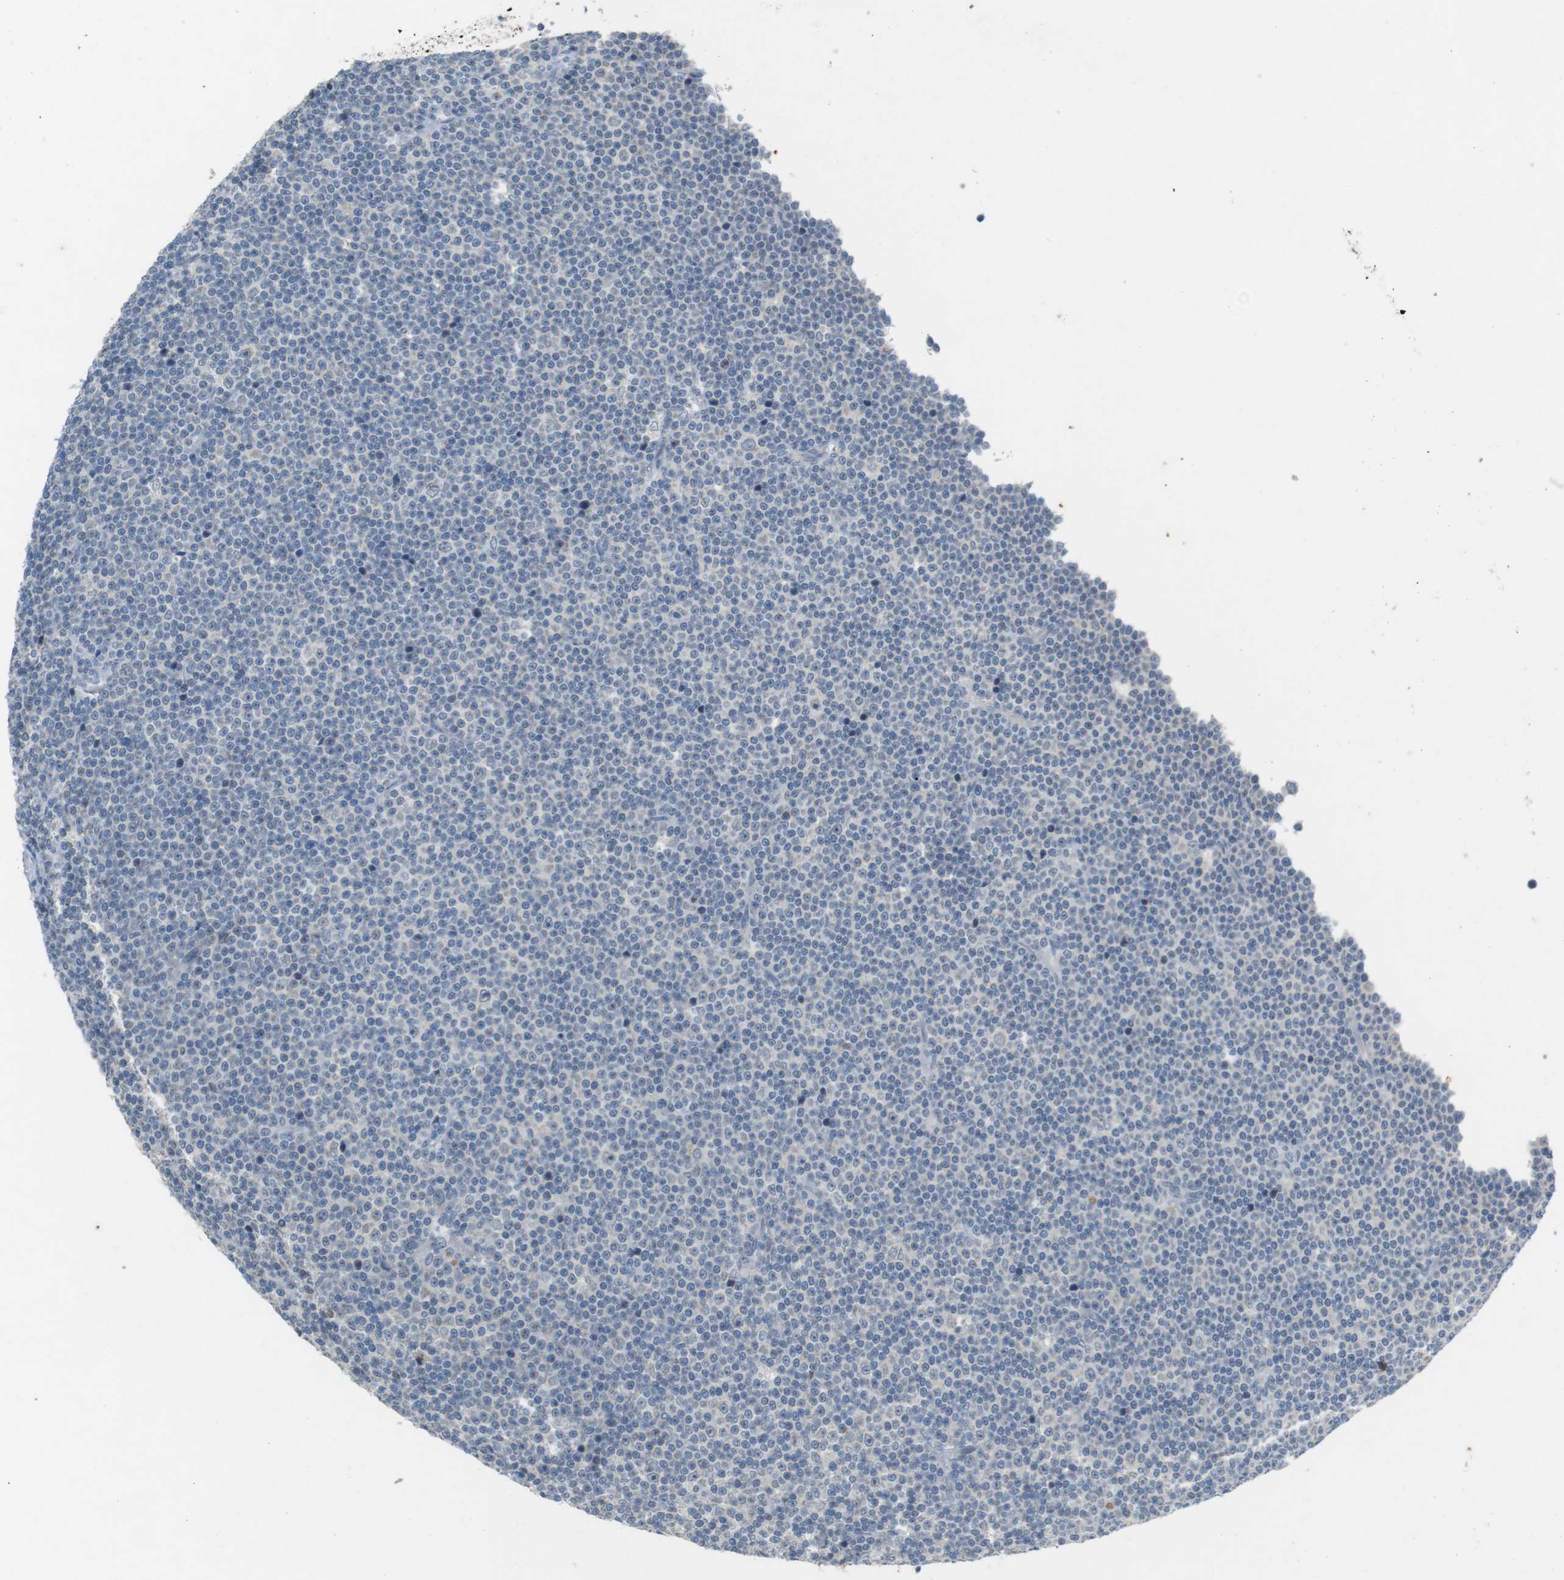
{"staining": {"intensity": "negative", "quantity": "none", "location": "none"}, "tissue": "lymphoma", "cell_type": "Tumor cells", "image_type": "cancer", "snomed": [{"axis": "morphology", "description": "Malignant lymphoma, non-Hodgkin's type, Low grade"}, {"axis": "topography", "description": "Lymph node"}], "caption": "The IHC photomicrograph has no significant expression in tumor cells of low-grade malignant lymphoma, non-Hodgkin's type tissue.", "gene": "MUC5B", "patient": {"sex": "female", "age": 67}}